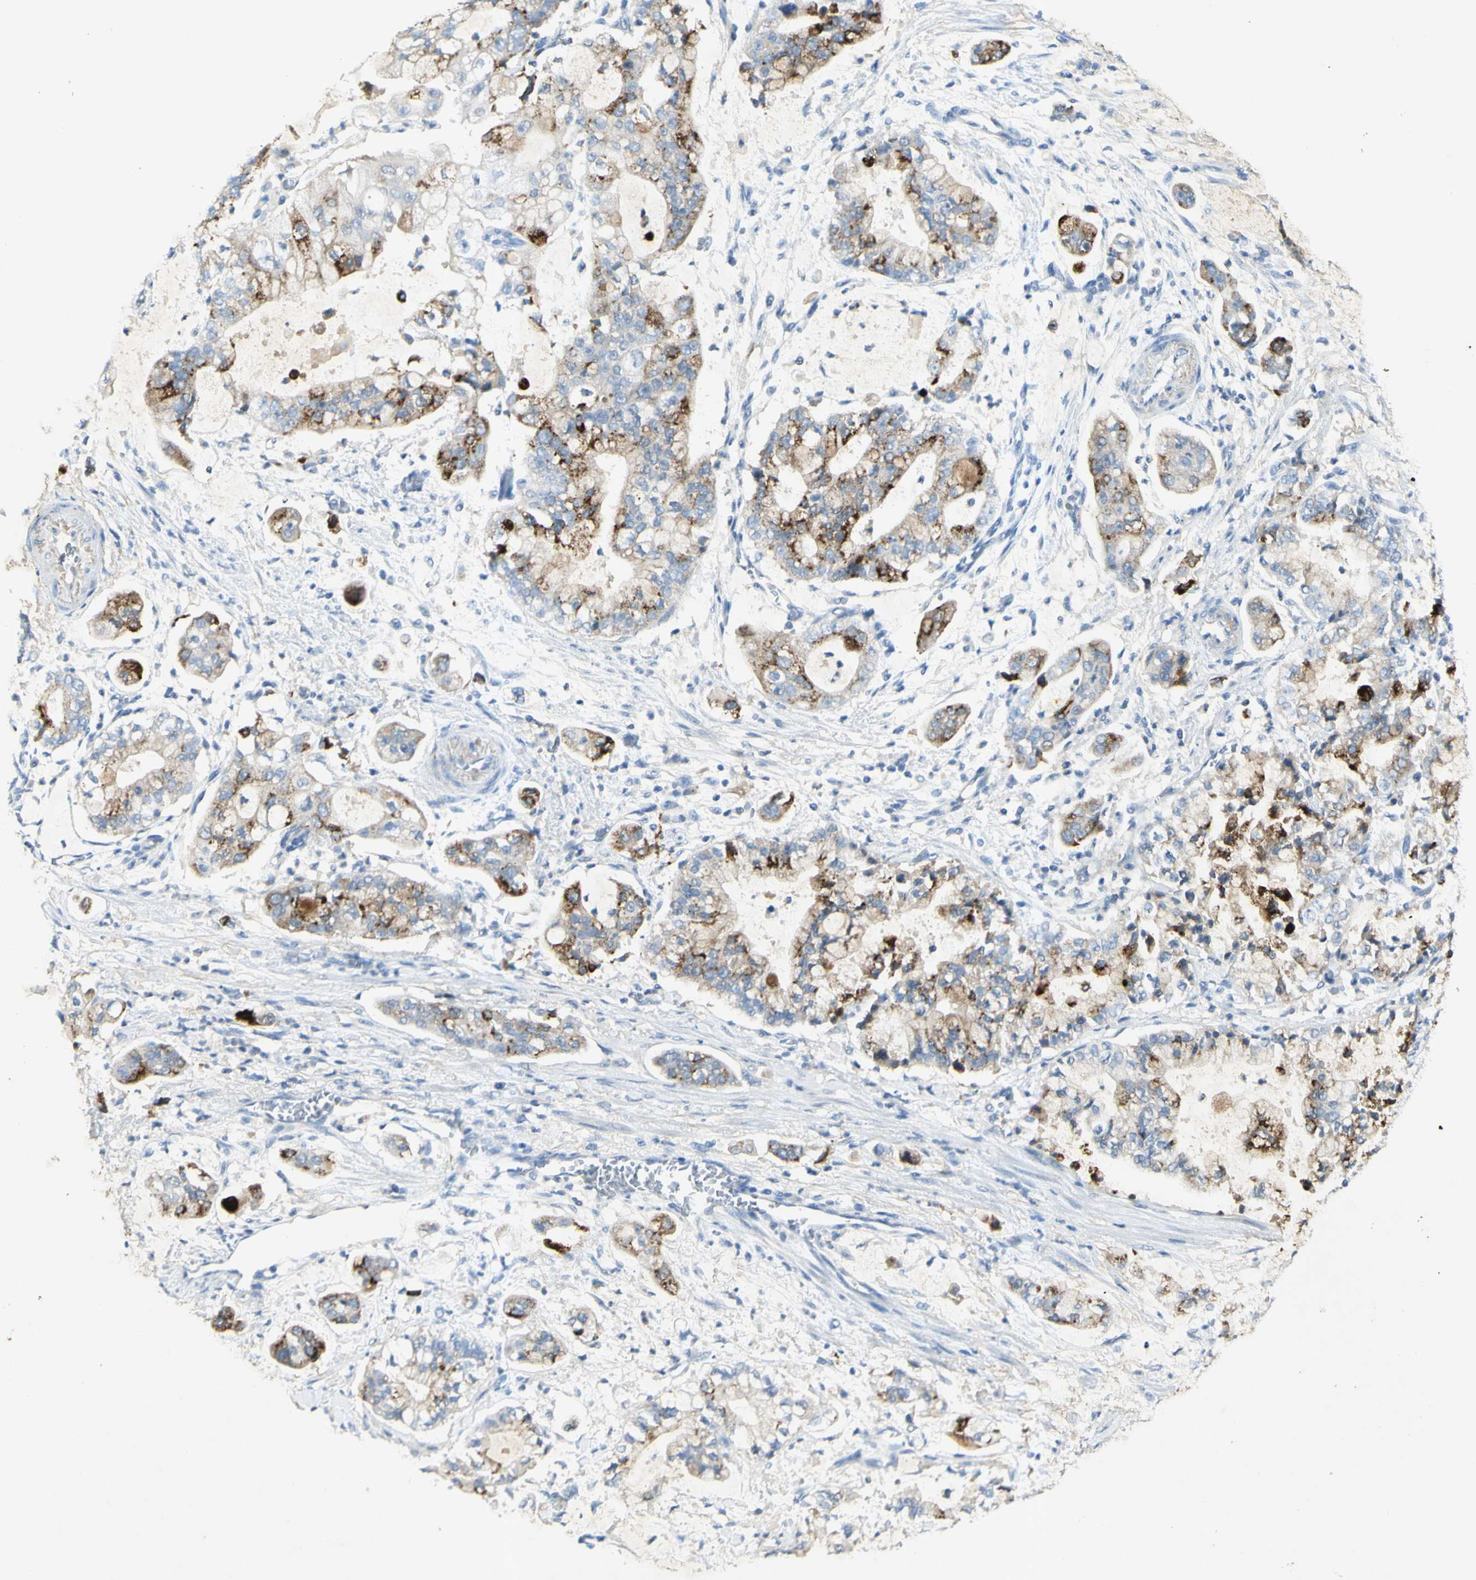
{"staining": {"intensity": "strong", "quantity": "<25%", "location": "cytoplasmic/membranous"}, "tissue": "stomach cancer", "cell_type": "Tumor cells", "image_type": "cancer", "snomed": [{"axis": "morphology", "description": "Adenocarcinoma, NOS"}, {"axis": "topography", "description": "Stomach"}], "caption": "Stomach cancer stained for a protein displays strong cytoplasmic/membranous positivity in tumor cells.", "gene": "GDF15", "patient": {"sex": "male", "age": 76}}